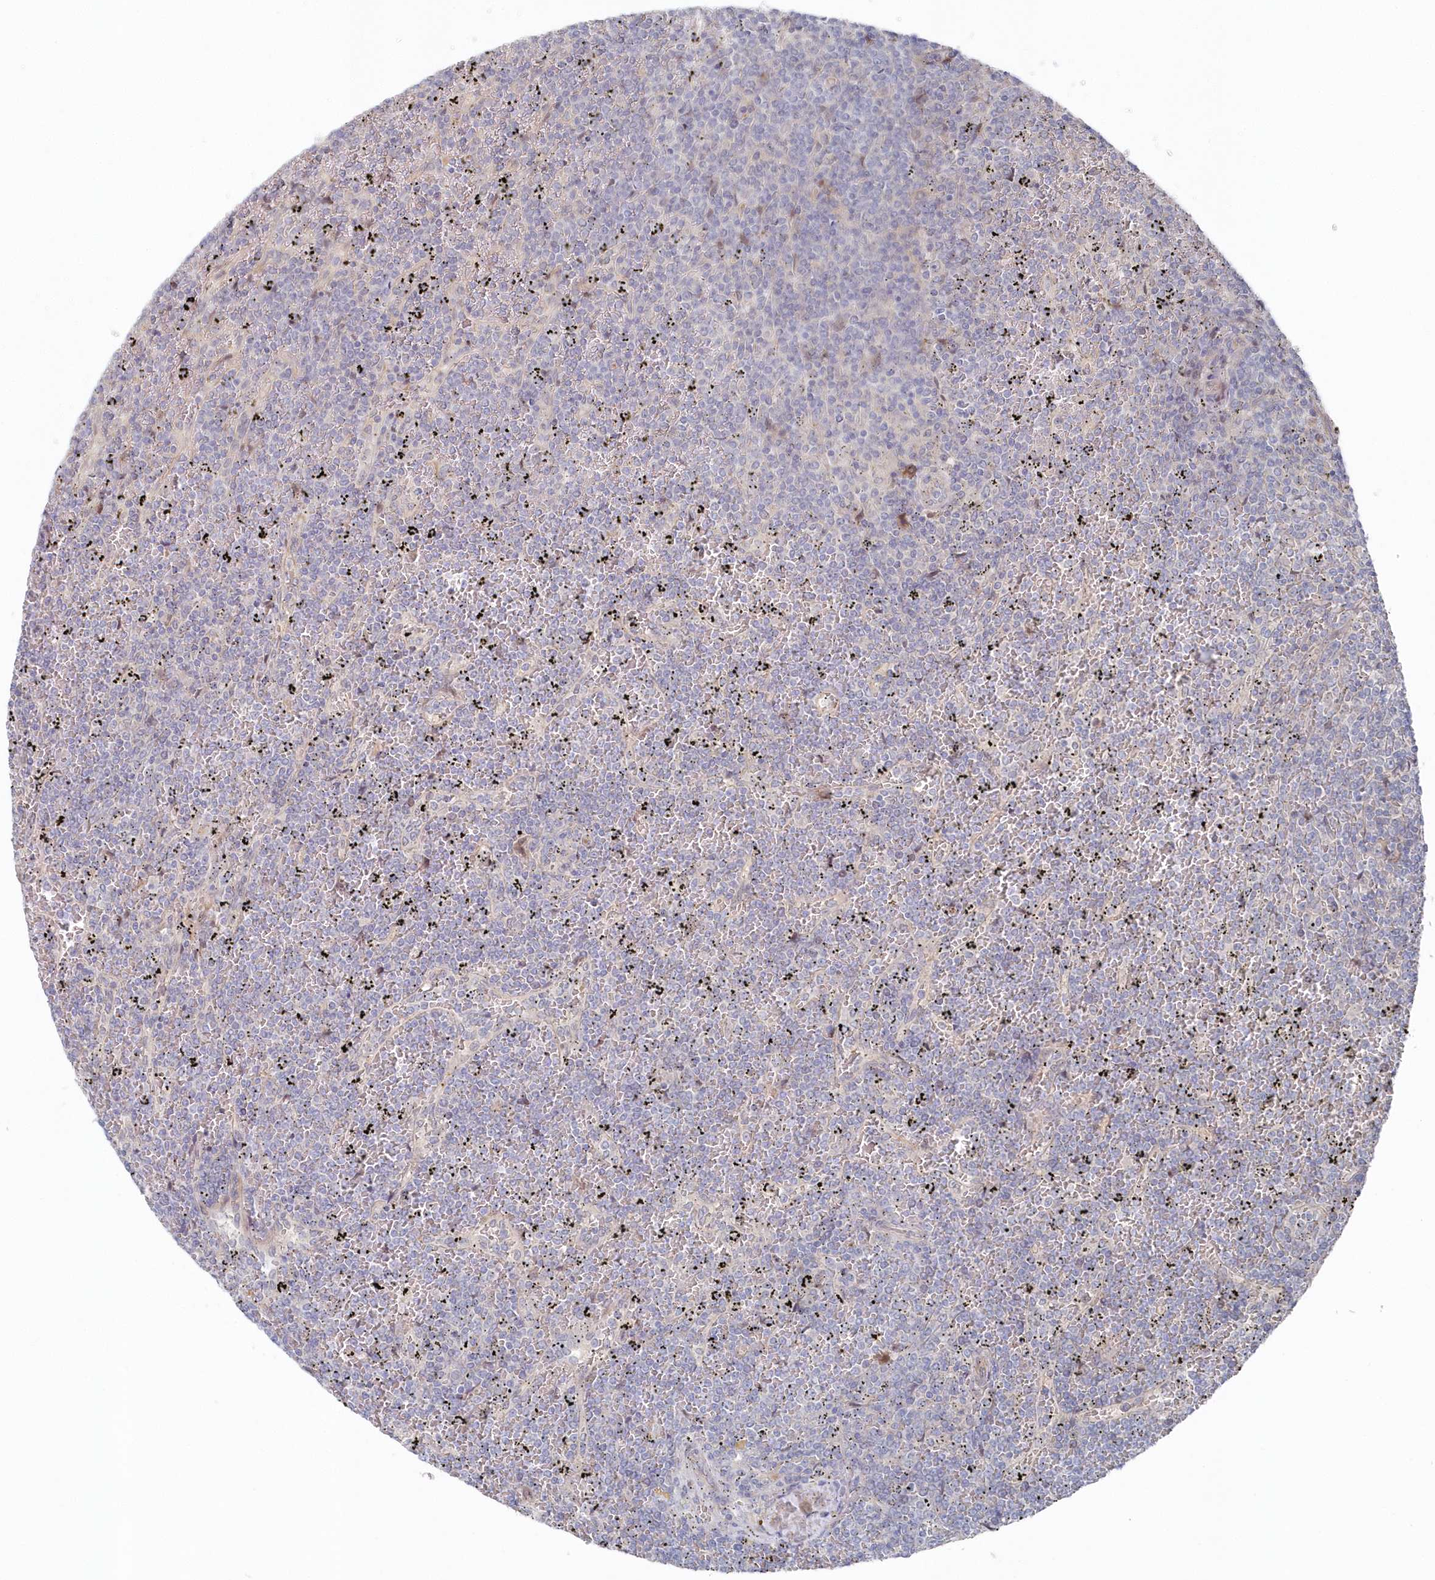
{"staining": {"intensity": "negative", "quantity": "none", "location": "none"}, "tissue": "lymphoma", "cell_type": "Tumor cells", "image_type": "cancer", "snomed": [{"axis": "morphology", "description": "Malignant lymphoma, non-Hodgkin's type, Low grade"}, {"axis": "topography", "description": "Spleen"}], "caption": "A histopathology image of lymphoma stained for a protein shows no brown staining in tumor cells. (DAB immunohistochemistry, high magnification).", "gene": "KIAA1586", "patient": {"sex": "female", "age": 19}}